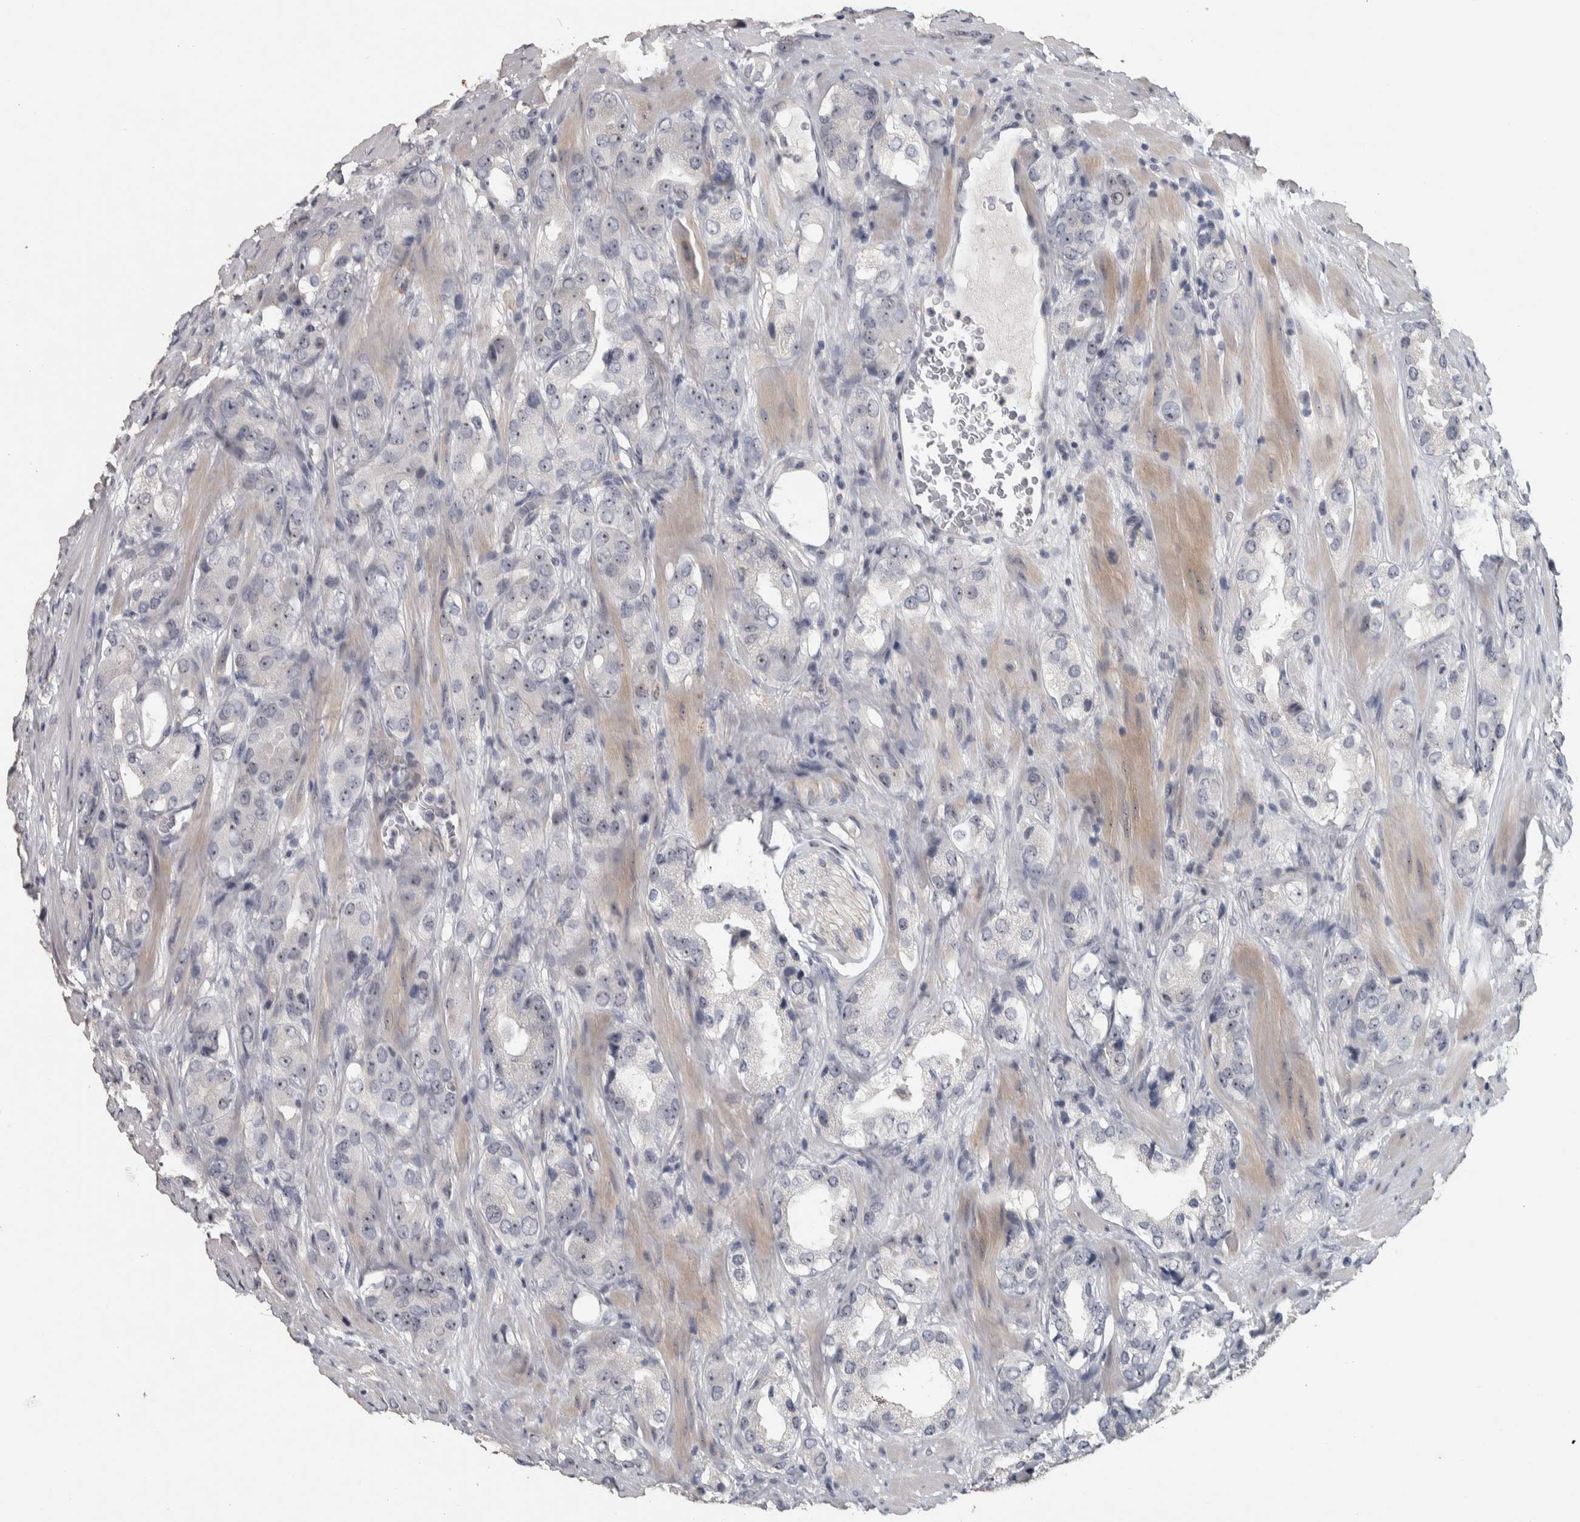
{"staining": {"intensity": "weak", "quantity": ">75%", "location": "nuclear"}, "tissue": "prostate cancer", "cell_type": "Tumor cells", "image_type": "cancer", "snomed": [{"axis": "morphology", "description": "Adenocarcinoma, High grade"}, {"axis": "topography", "description": "Prostate"}], "caption": "Prostate cancer (adenocarcinoma (high-grade)) was stained to show a protein in brown. There is low levels of weak nuclear staining in about >75% of tumor cells.", "gene": "DCAF10", "patient": {"sex": "male", "age": 63}}